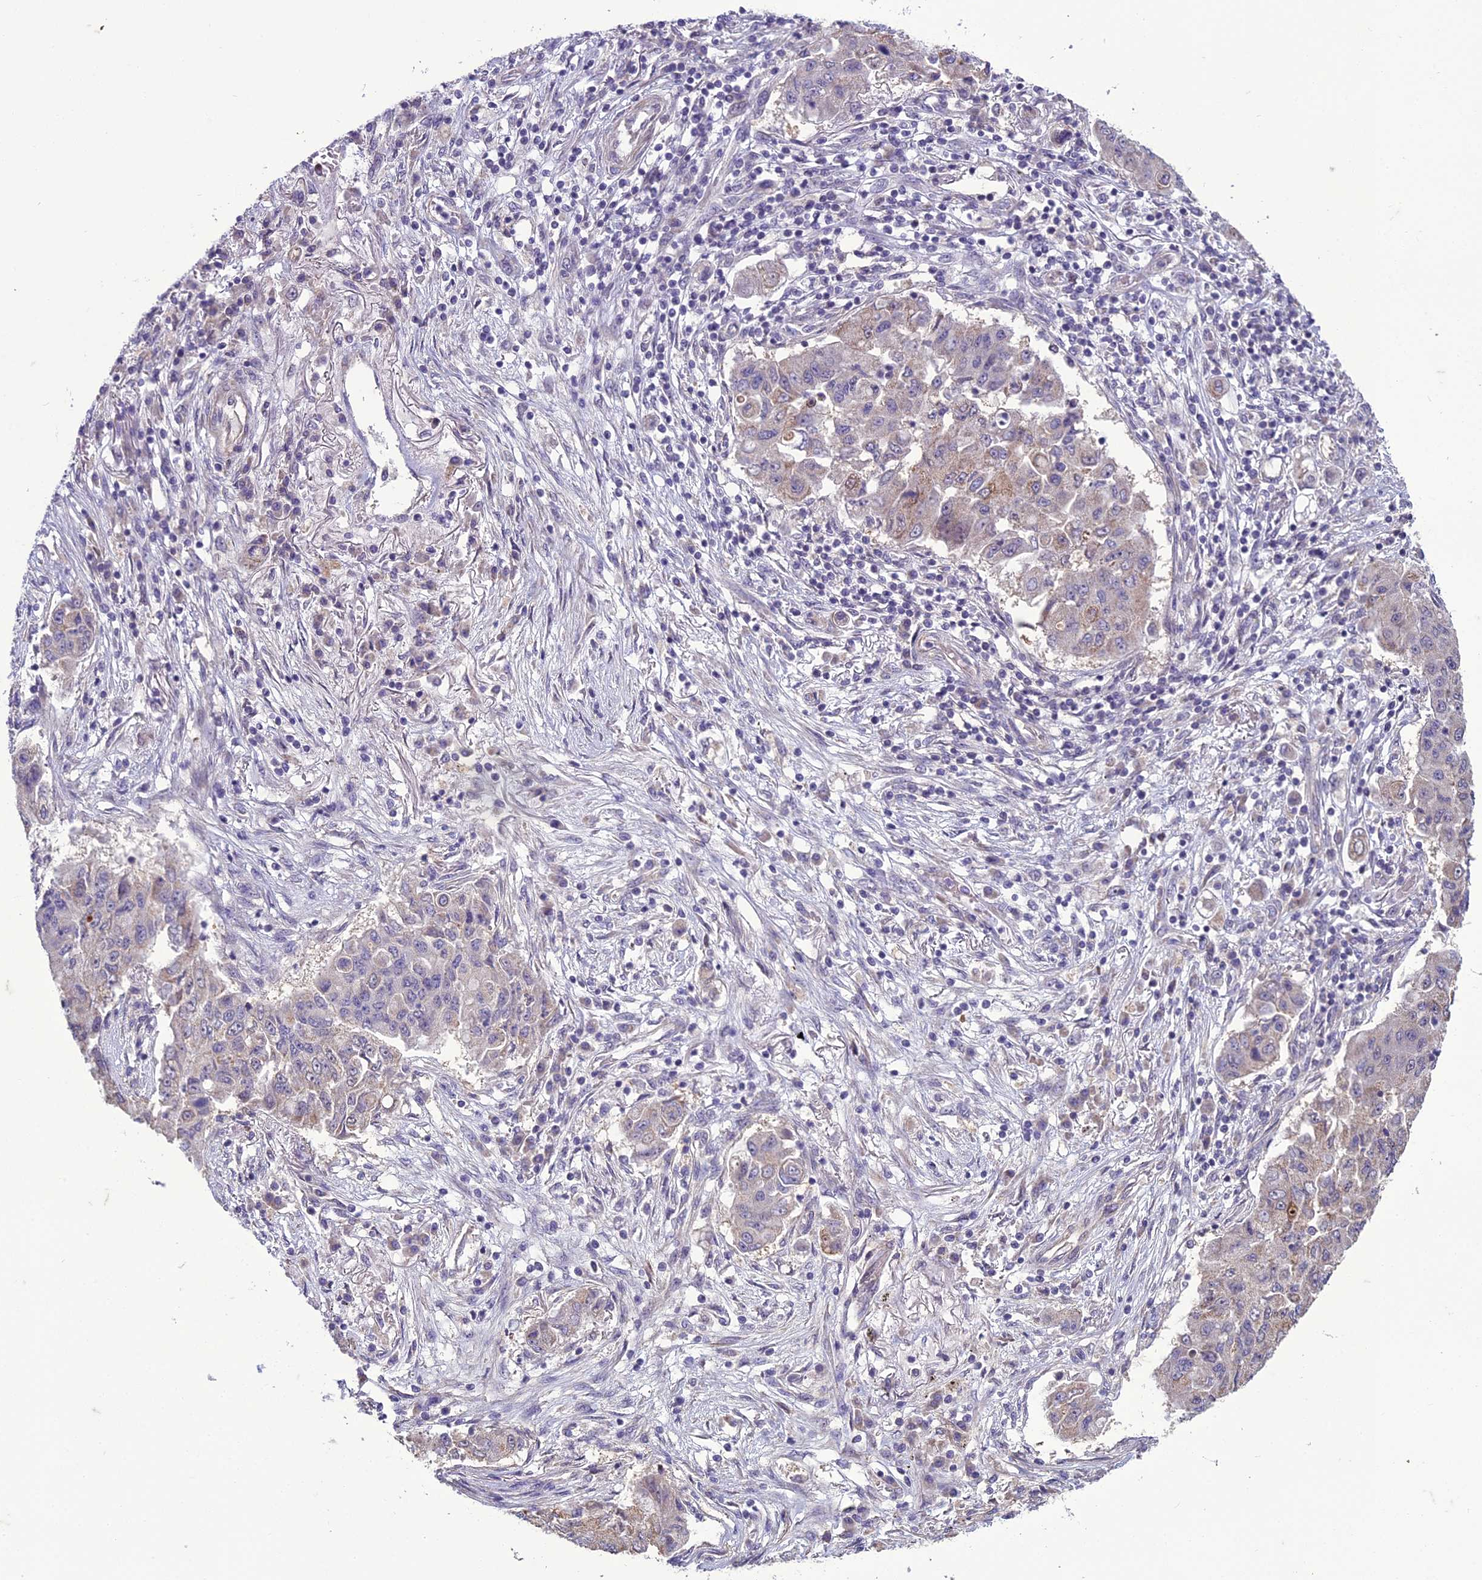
{"staining": {"intensity": "weak", "quantity": "<25%", "location": "cytoplasmic/membranous"}, "tissue": "lung cancer", "cell_type": "Tumor cells", "image_type": "cancer", "snomed": [{"axis": "morphology", "description": "Squamous cell carcinoma, NOS"}, {"axis": "topography", "description": "Lung"}], "caption": "This is an IHC micrograph of squamous cell carcinoma (lung). There is no staining in tumor cells.", "gene": "DUS2", "patient": {"sex": "male", "age": 74}}